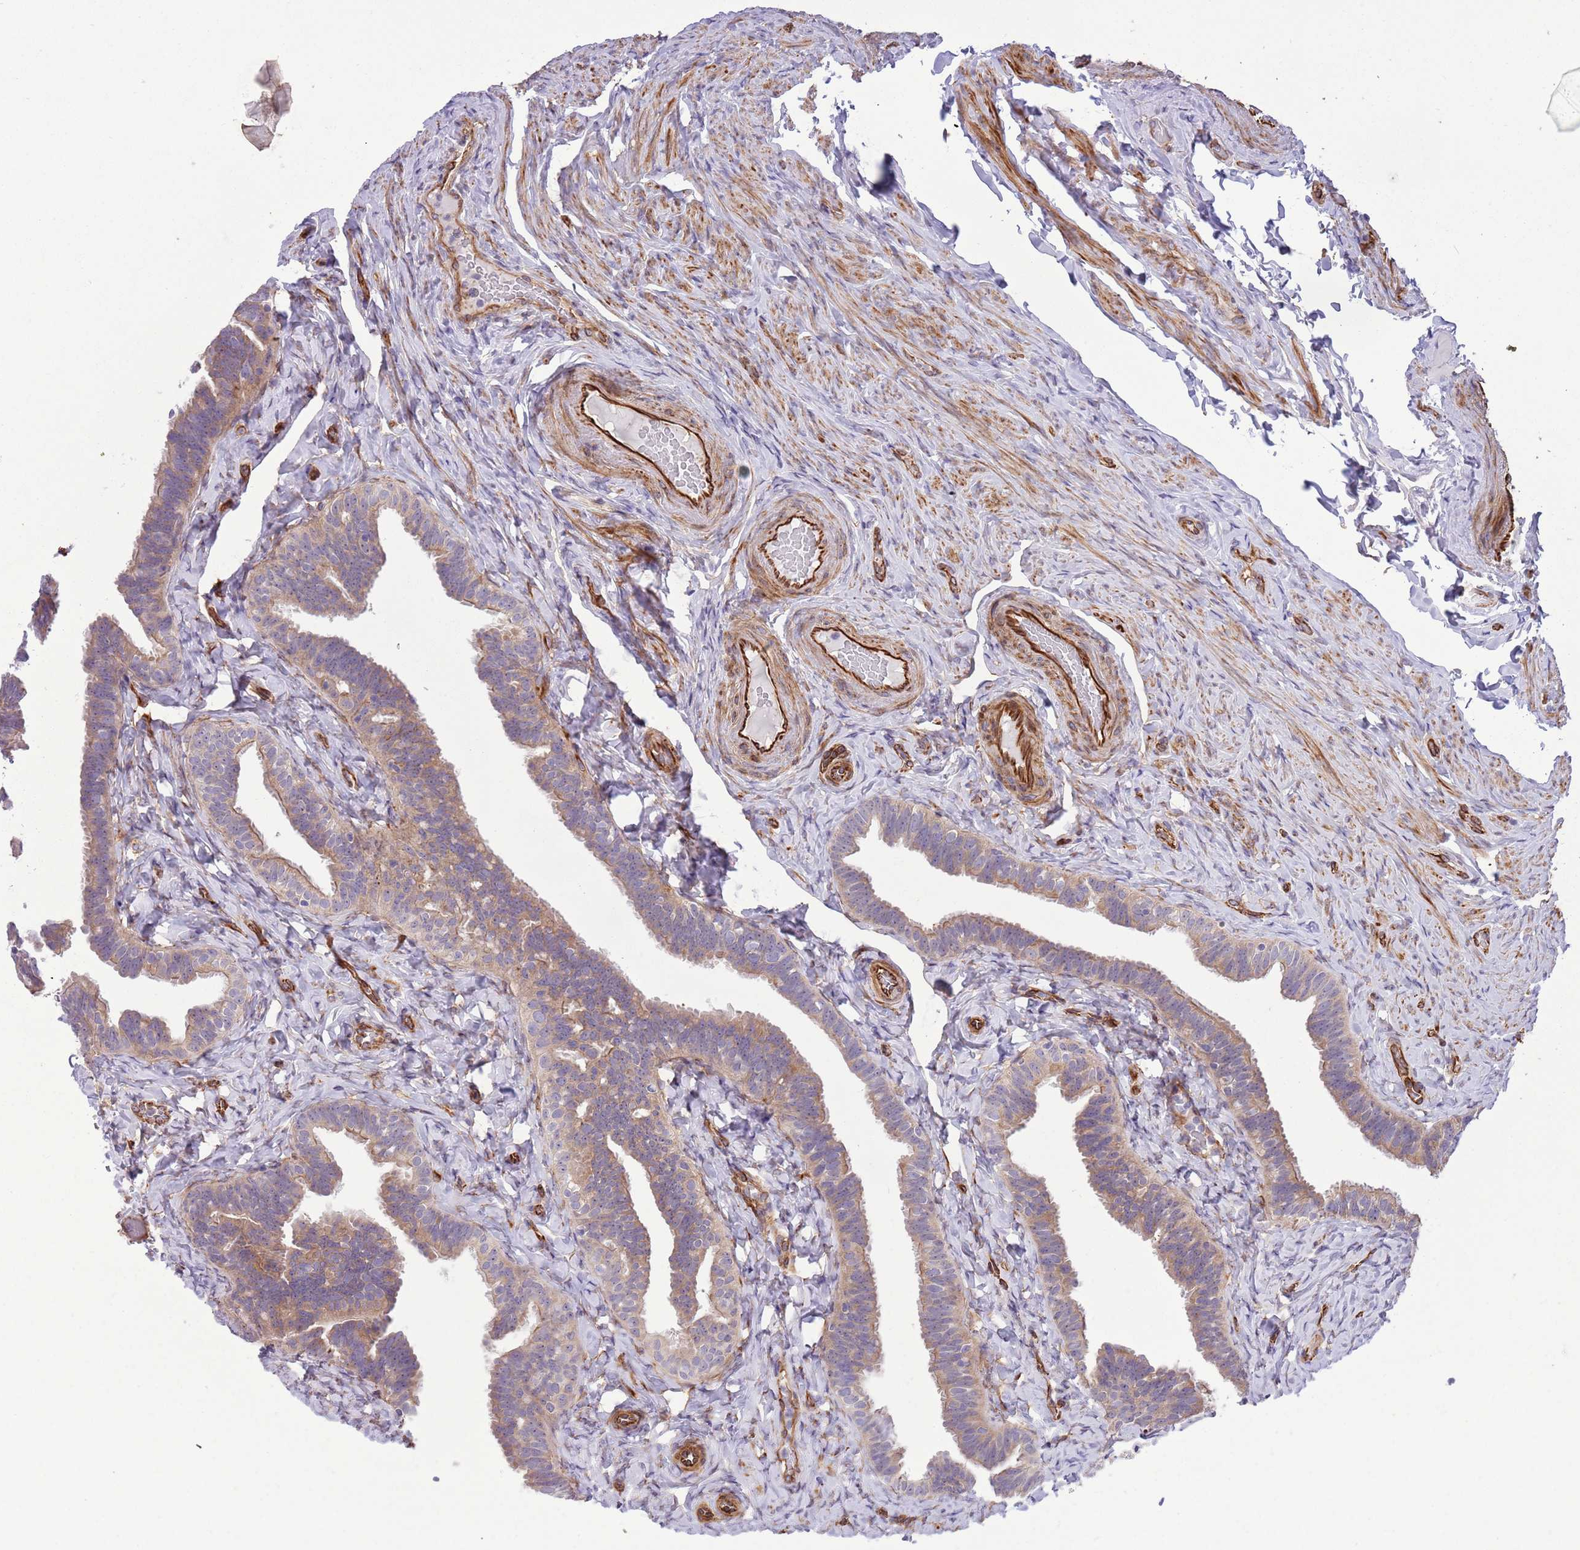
{"staining": {"intensity": "moderate", "quantity": "25%-75%", "location": "cytoplasmic/membranous"}, "tissue": "fallopian tube", "cell_type": "Glandular cells", "image_type": "normal", "snomed": [{"axis": "morphology", "description": "Normal tissue, NOS"}, {"axis": "topography", "description": "Fallopian tube"}], "caption": "Glandular cells display medium levels of moderate cytoplasmic/membranous expression in approximately 25%-75% of cells in unremarkable fallopian tube. (brown staining indicates protein expression, while blue staining denotes nuclei).", "gene": "GAS2L3", "patient": {"sex": "female", "age": 65}}